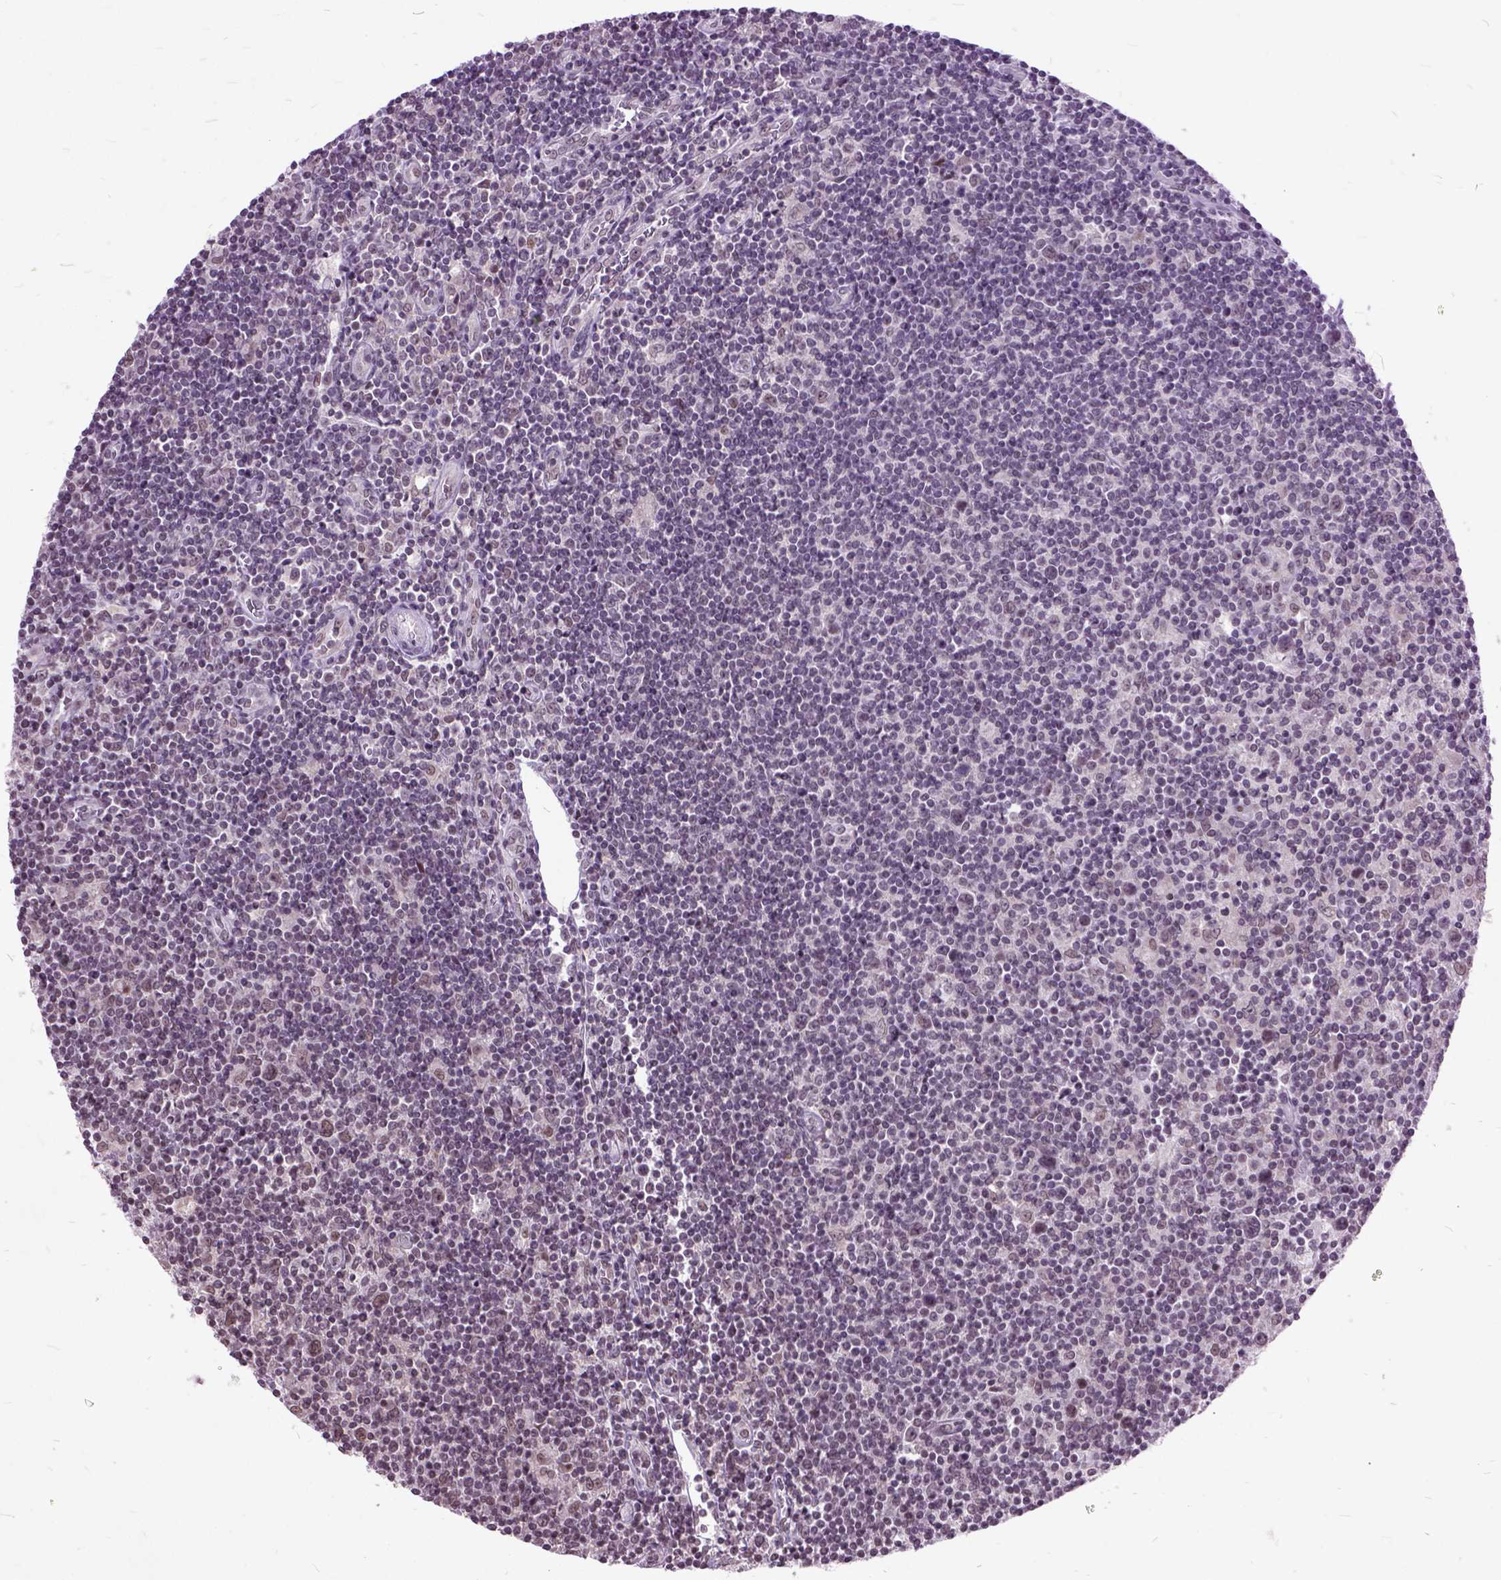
{"staining": {"intensity": "weak", "quantity": "25%-75%", "location": "nuclear"}, "tissue": "lymphoma", "cell_type": "Tumor cells", "image_type": "cancer", "snomed": [{"axis": "morphology", "description": "Hodgkin's disease, NOS"}, {"axis": "topography", "description": "Lymph node"}], "caption": "A photomicrograph of lymphoma stained for a protein demonstrates weak nuclear brown staining in tumor cells. The protein of interest is shown in brown color, while the nuclei are stained blue.", "gene": "ORC5", "patient": {"sex": "male", "age": 40}}